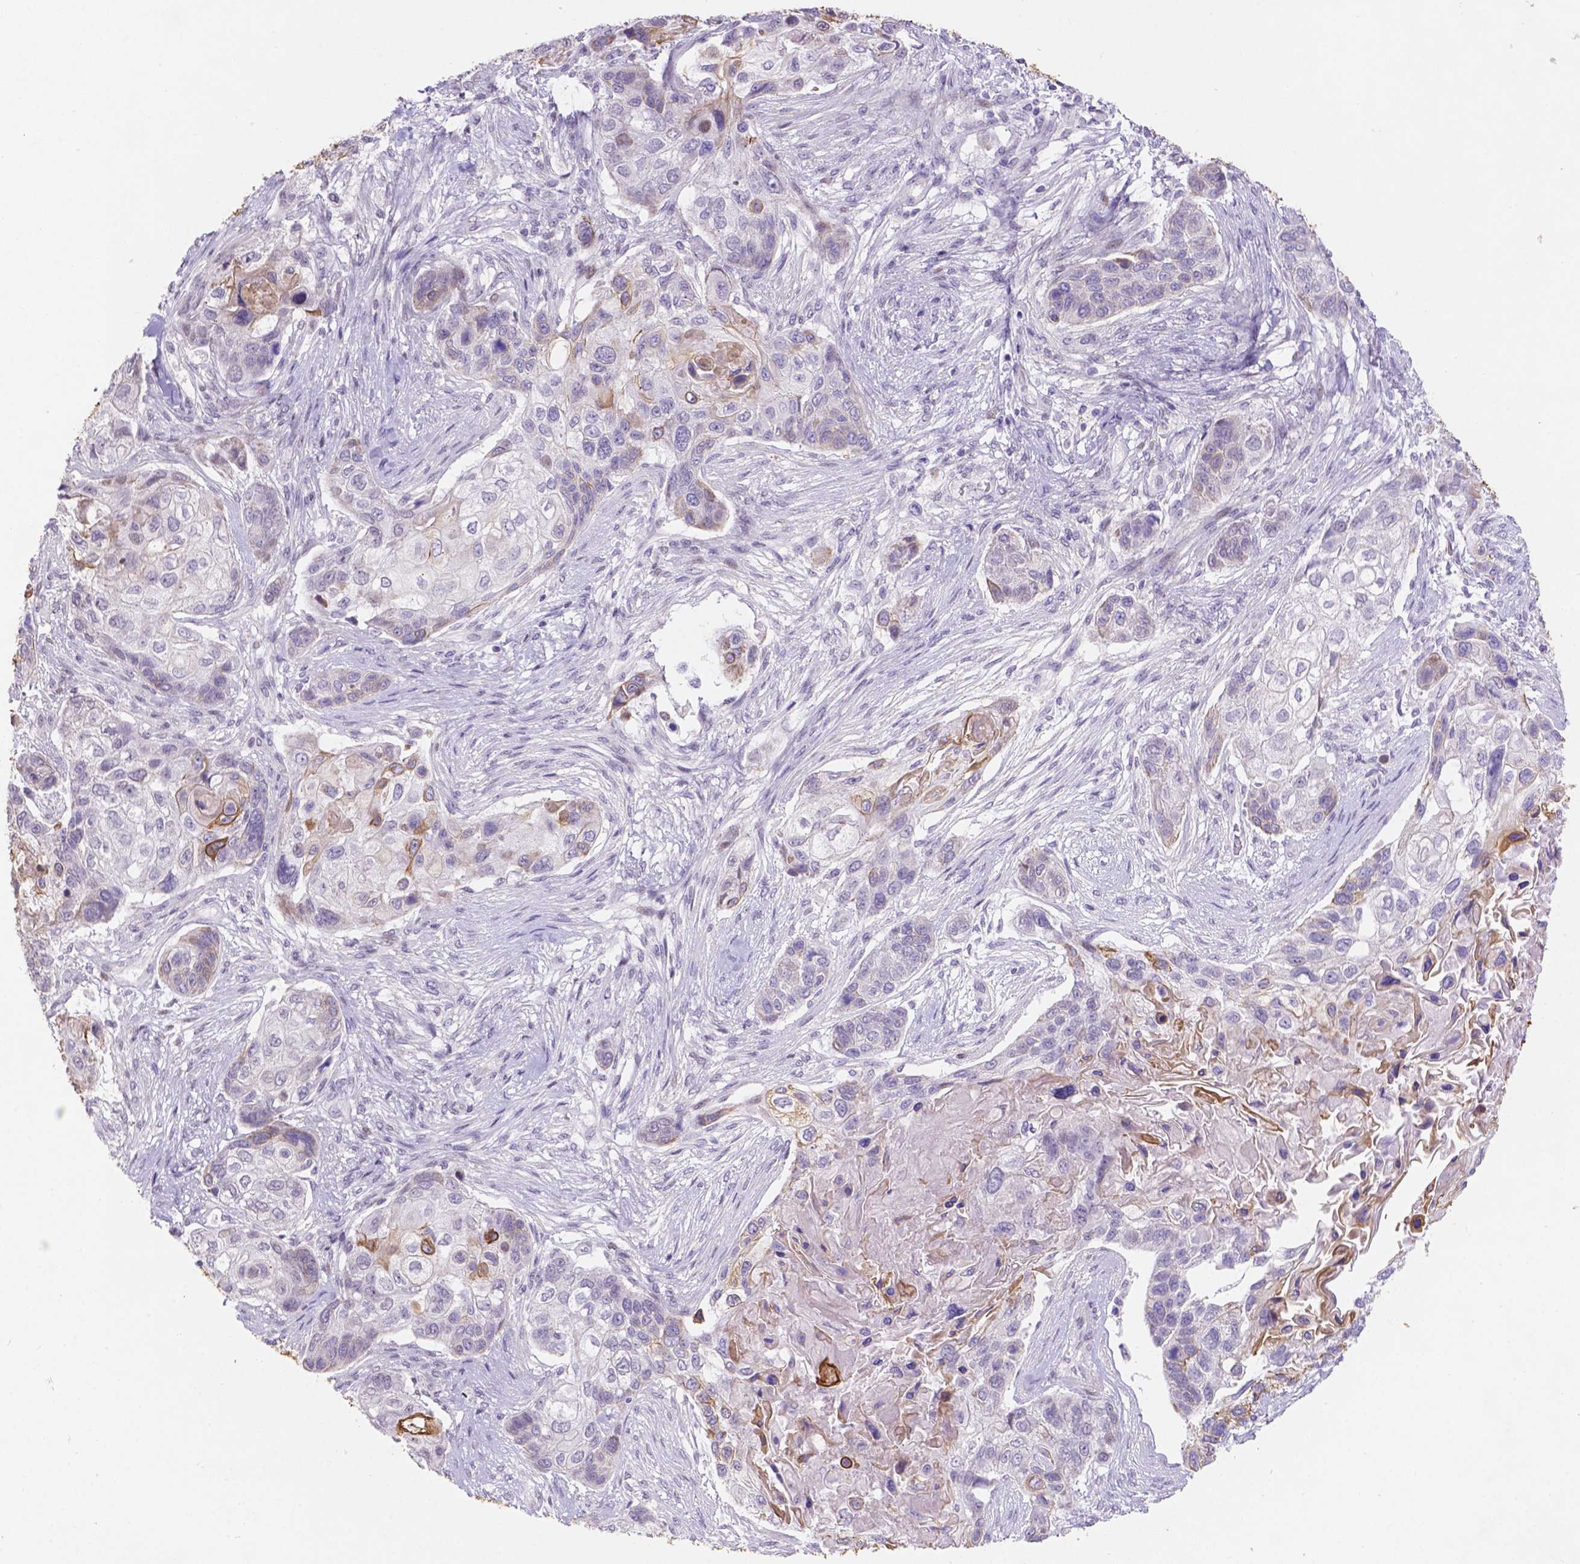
{"staining": {"intensity": "weak", "quantity": "<25%", "location": "cytoplasmic/membranous"}, "tissue": "lung cancer", "cell_type": "Tumor cells", "image_type": "cancer", "snomed": [{"axis": "morphology", "description": "Squamous cell carcinoma, NOS"}, {"axis": "topography", "description": "Lung"}], "caption": "This is an immunohistochemistry micrograph of human lung cancer. There is no expression in tumor cells.", "gene": "DMWD", "patient": {"sex": "male", "age": 69}}